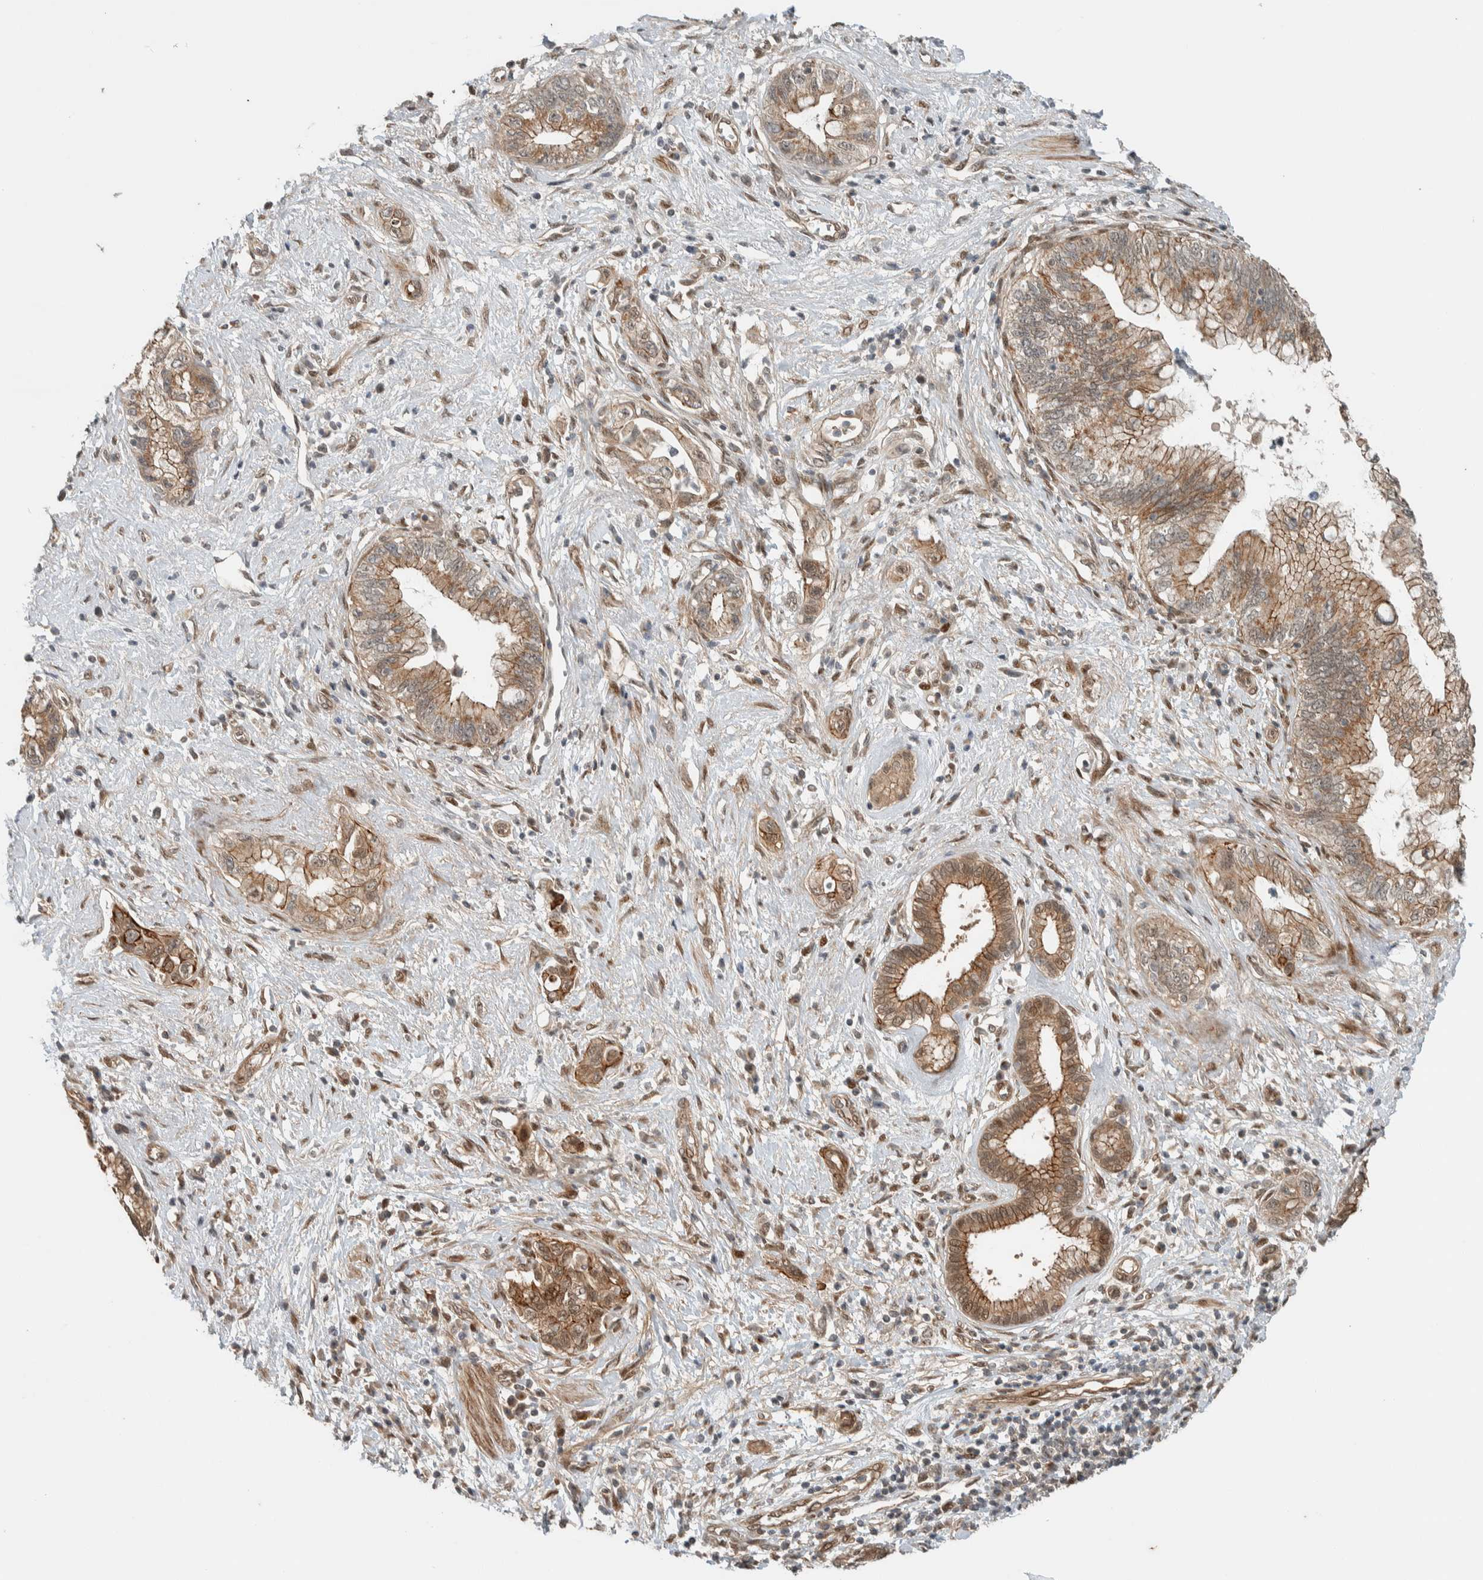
{"staining": {"intensity": "moderate", "quantity": ">75%", "location": "cytoplasmic/membranous,nuclear"}, "tissue": "pancreatic cancer", "cell_type": "Tumor cells", "image_type": "cancer", "snomed": [{"axis": "morphology", "description": "Adenocarcinoma, NOS"}, {"axis": "topography", "description": "Pancreas"}], "caption": "Protein analysis of pancreatic cancer tissue reveals moderate cytoplasmic/membranous and nuclear expression in approximately >75% of tumor cells.", "gene": "STXBP4", "patient": {"sex": "female", "age": 73}}